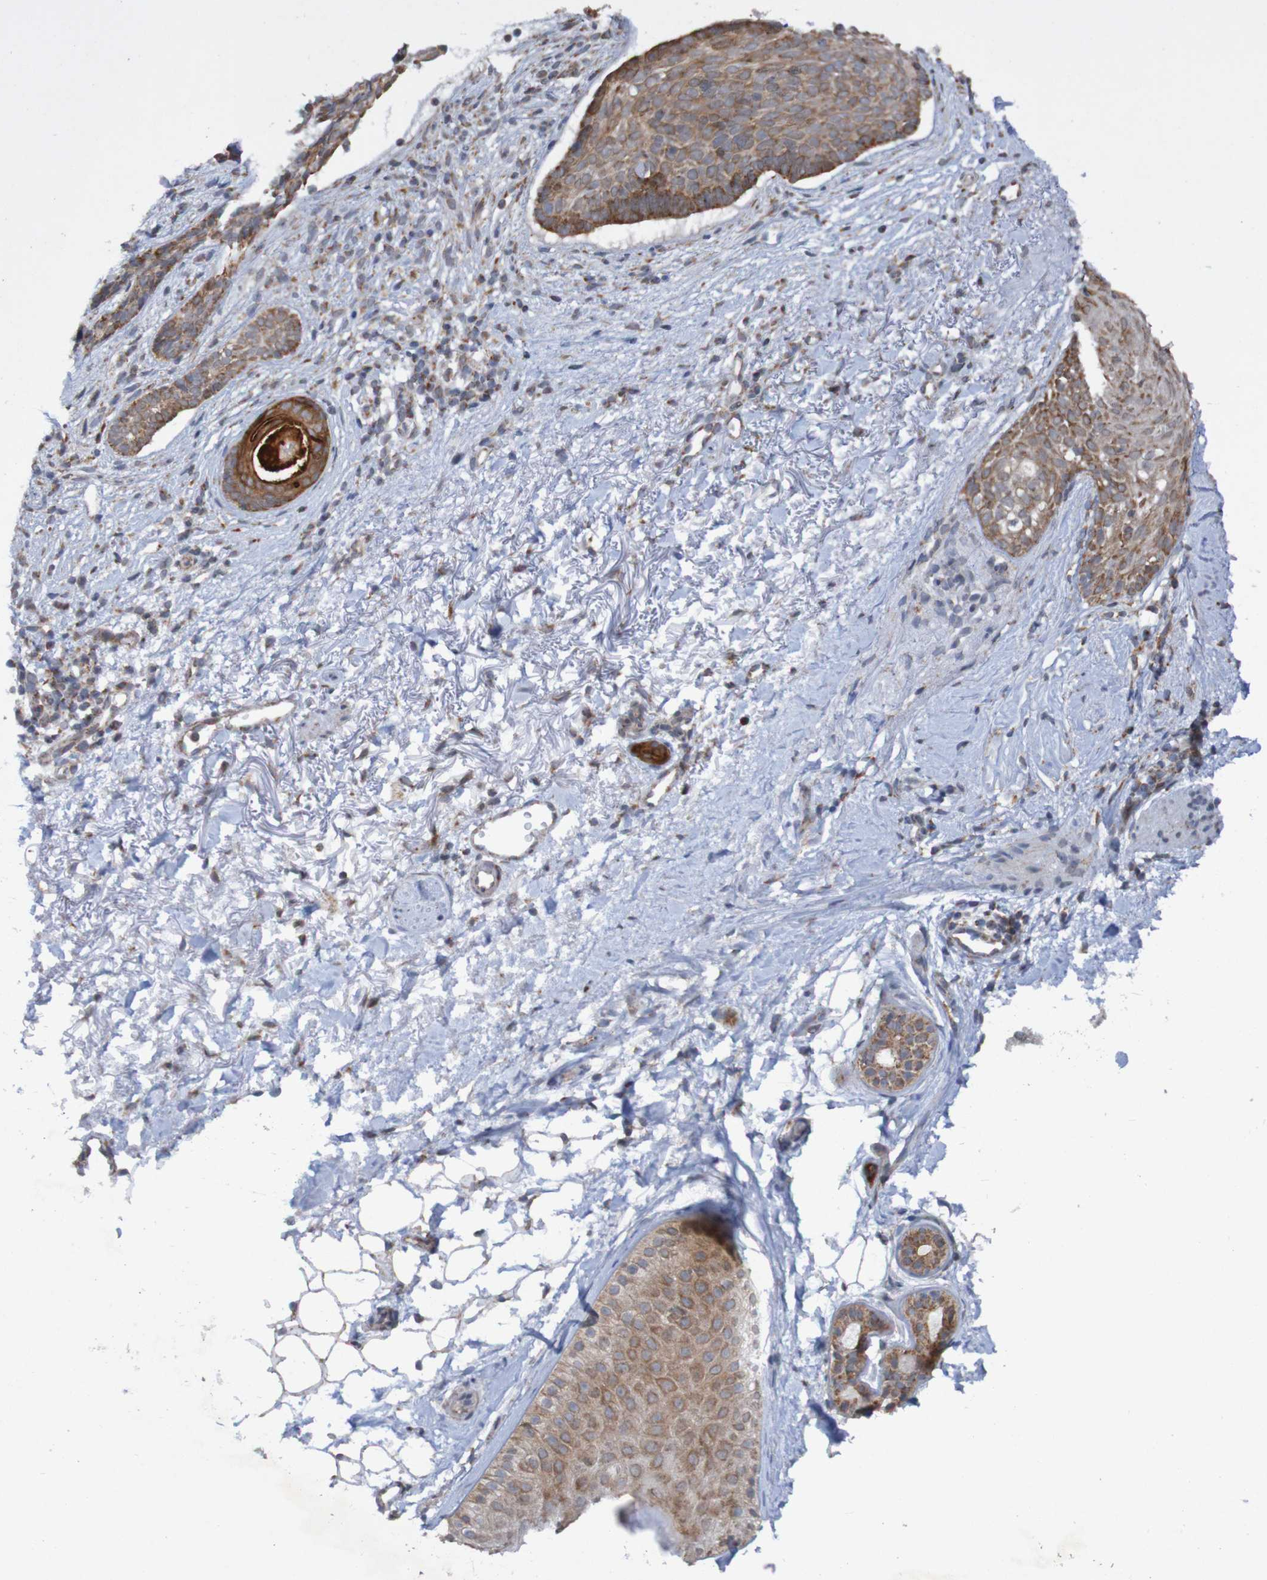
{"staining": {"intensity": "moderate", "quantity": ">75%", "location": "cytoplasmic/membranous"}, "tissue": "skin cancer", "cell_type": "Tumor cells", "image_type": "cancer", "snomed": [{"axis": "morphology", "description": "Normal tissue, NOS"}, {"axis": "morphology", "description": "Basal cell carcinoma"}, {"axis": "topography", "description": "Skin"}], "caption": "Immunohistochemical staining of human skin basal cell carcinoma exhibits medium levels of moderate cytoplasmic/membranous protein positivity in about >75% of tumor cells.", "gene": "DVL1", "patient": {"sex": "female", "age": 70}}